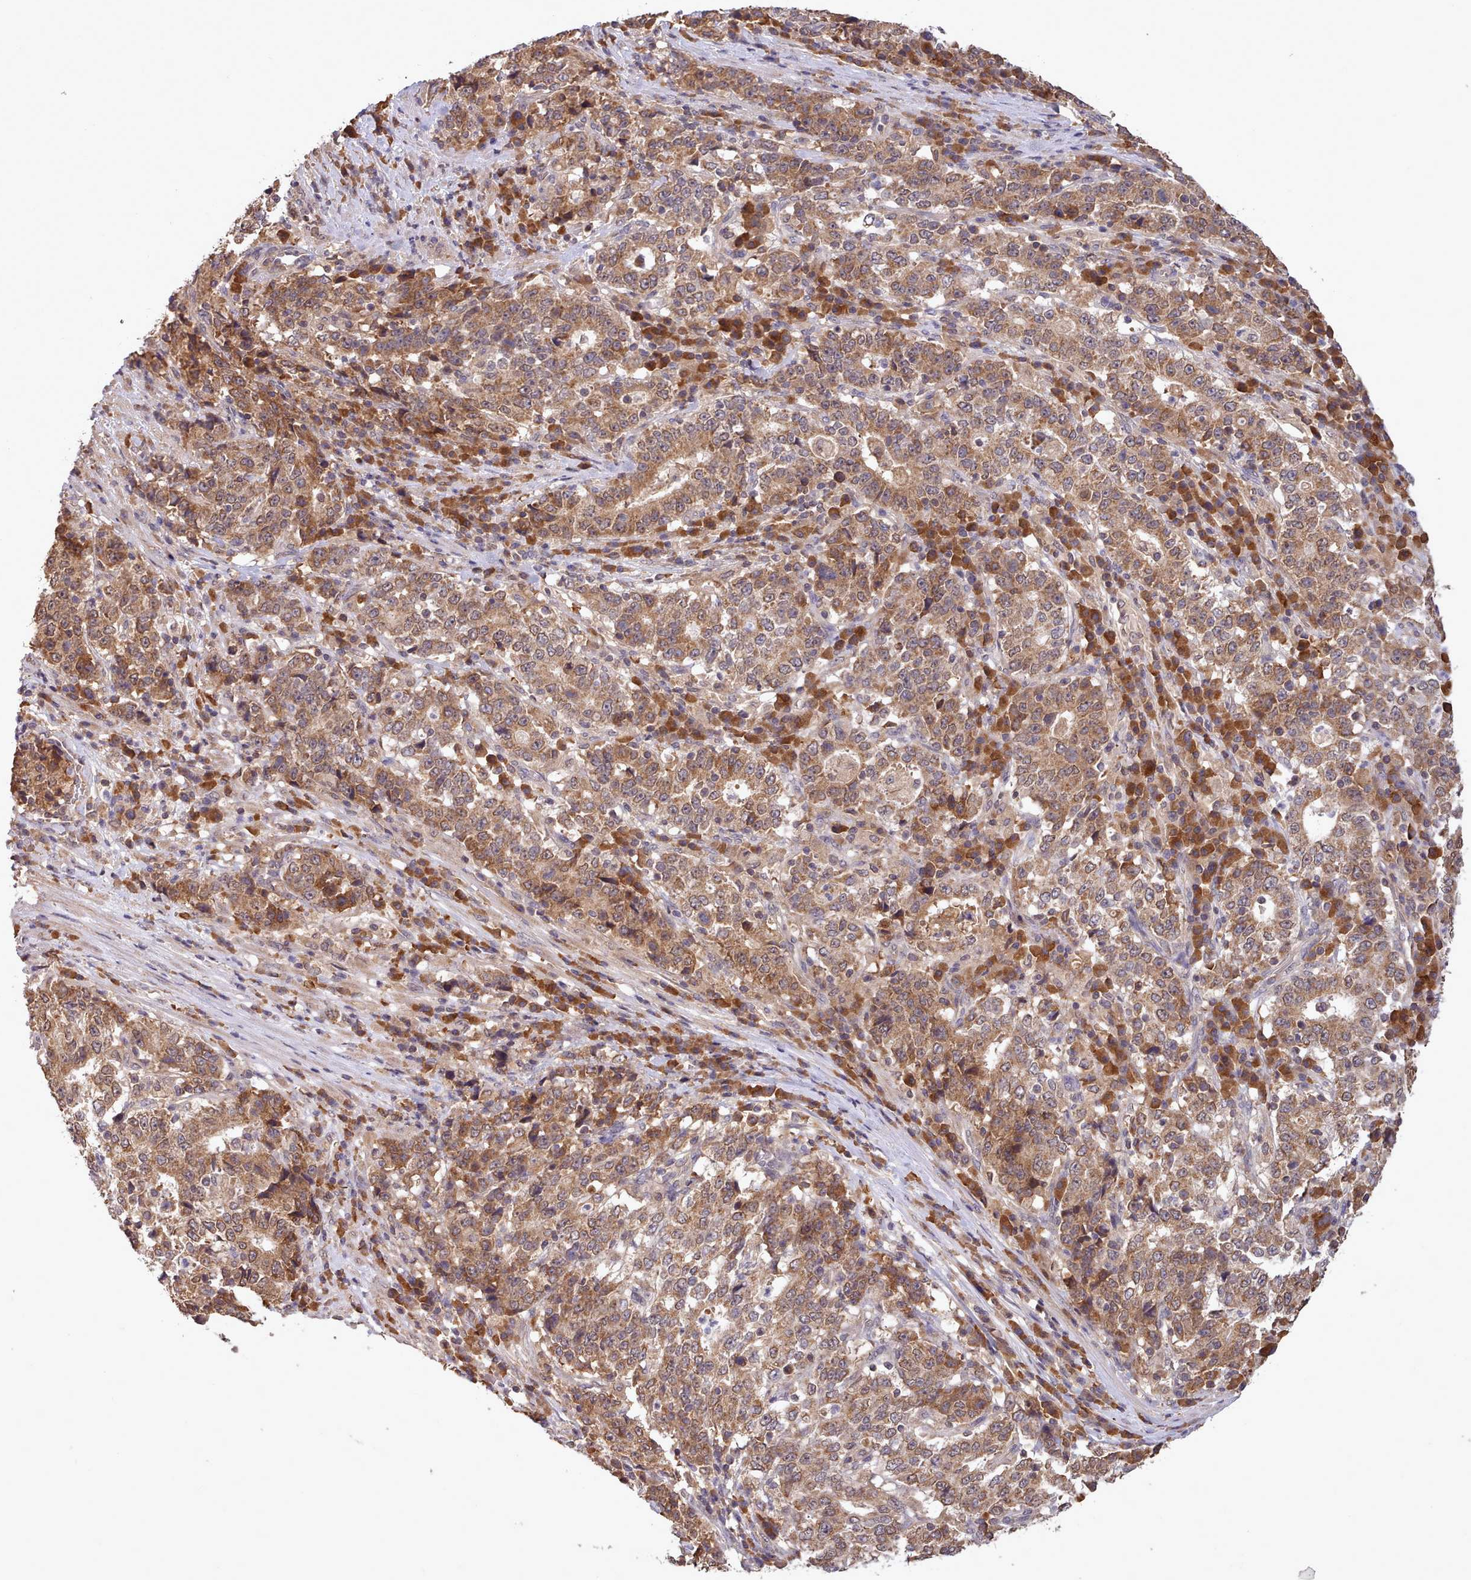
{"staining": {"intensity": "moderate", "quantity": ">75%", "location": "cytoplasmic/membranous"}, "tissue": "stomach cancer", "cell_type": "Tumor cells", "image_type": "cancer", "snomed": [{"axis": "morphology", "description": "Adenocarcinoma, NOS"}, {"axis": "topography", "description": "Stomach"}], "caption": "This micrograph demonstrates adenocarcinoma (stomach) stained with immunohistochemistry to label a protein in brown. The cytoplasmic/membranous of tumor cells show moderate positivity for the protein. Nuclei are counter-stained blue.", "gene": "PIP4P1", "patient": {"sex": "male", "age": 59}}